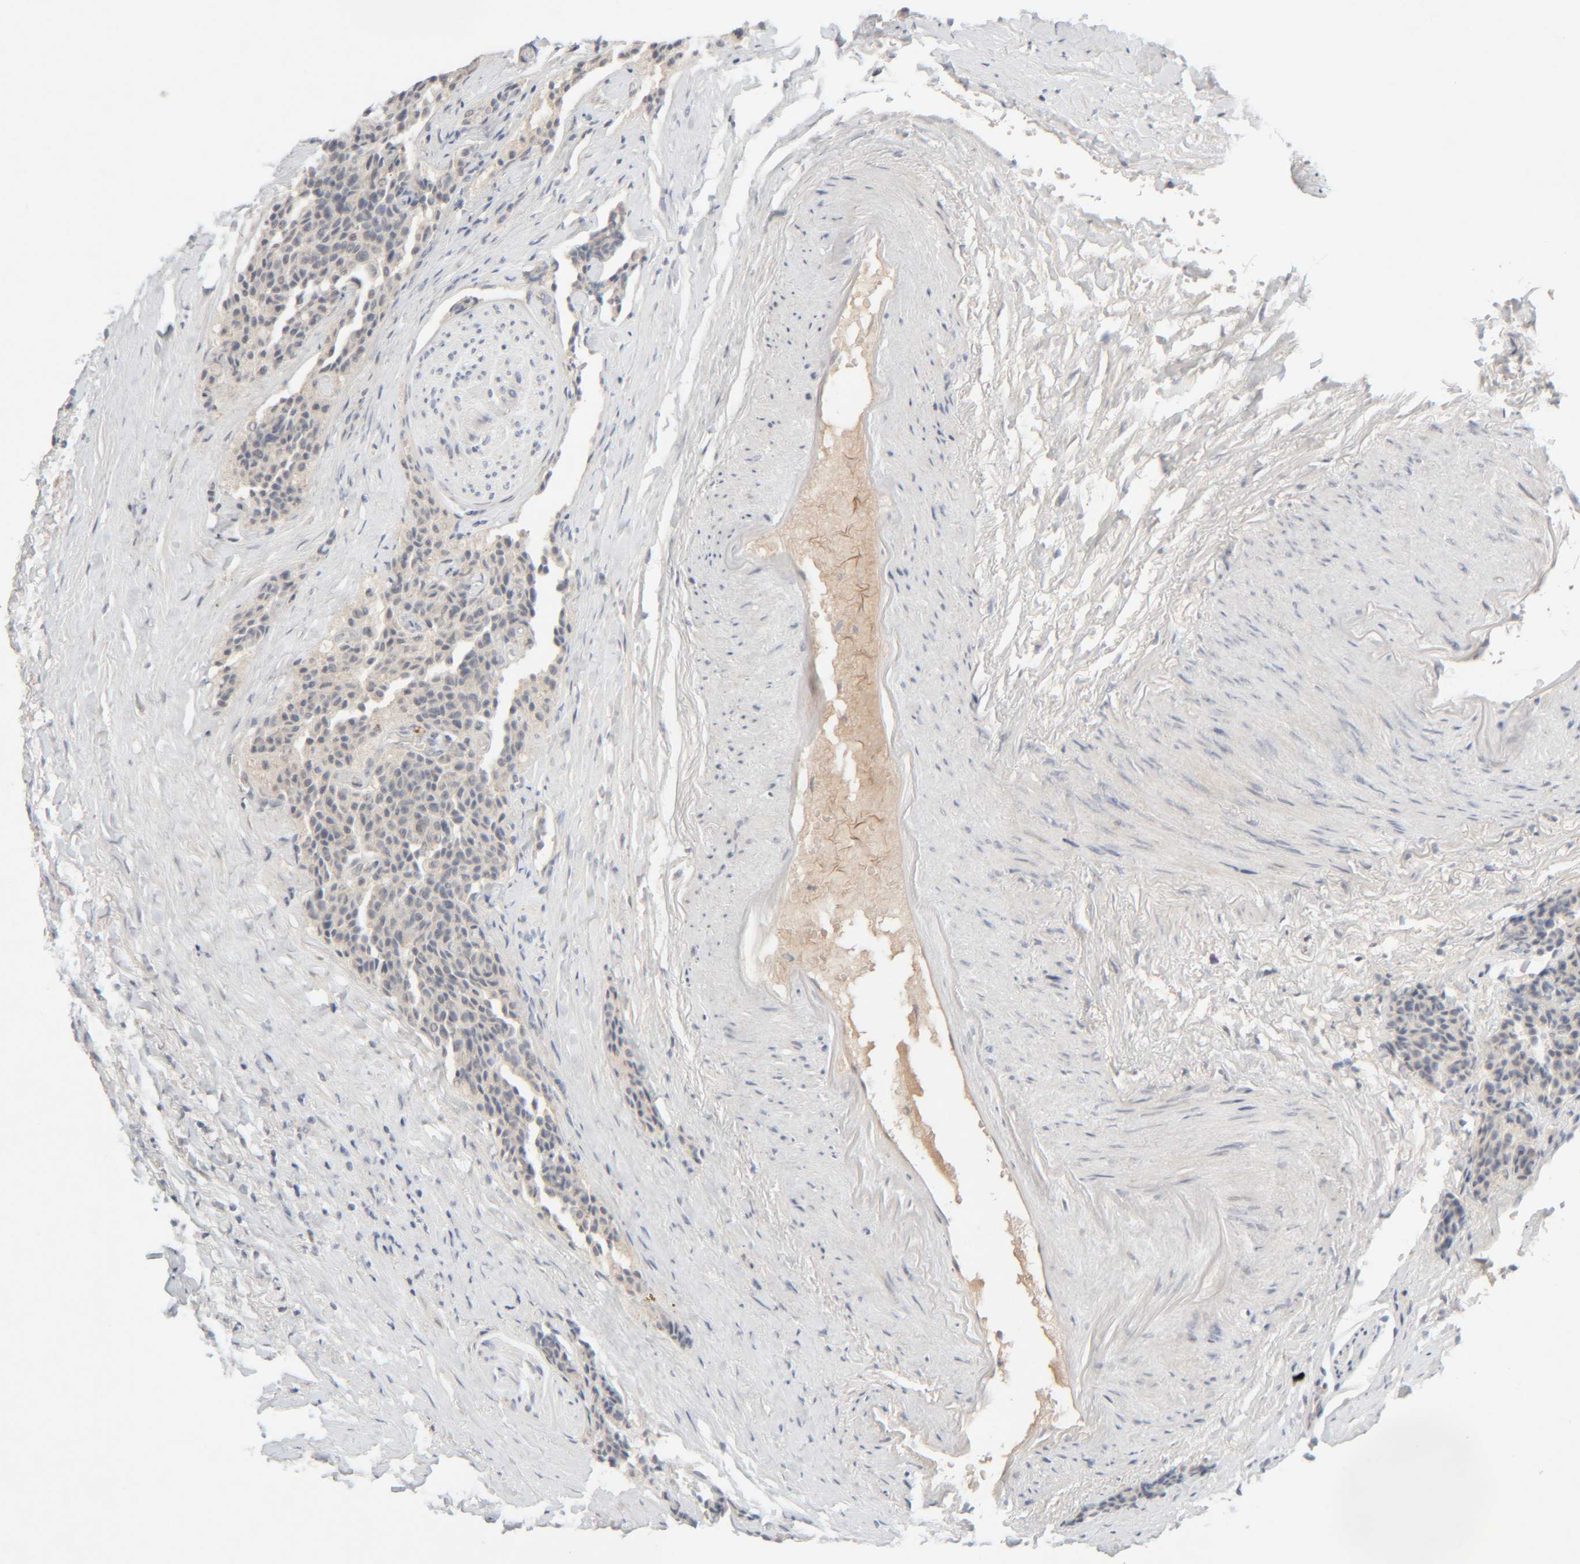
{"staining": {"intensity": "negative", "quantity": "none", "location": "none"}, "tissue": "carcinoid", "cell_type": "Tumor cells", "image_type": "cancer", "snomed": [{"axis": "morphology", "description": "Carcinoid, malignant, NOS"}, {"axis": "topography", "description": "Colon"}], "caption": "There is no significant staining in tumor cells of carcinoid. Nuclei are stained in blue.", "gene": "CHKA", "patient": {"sex": "female", "age": 61}}